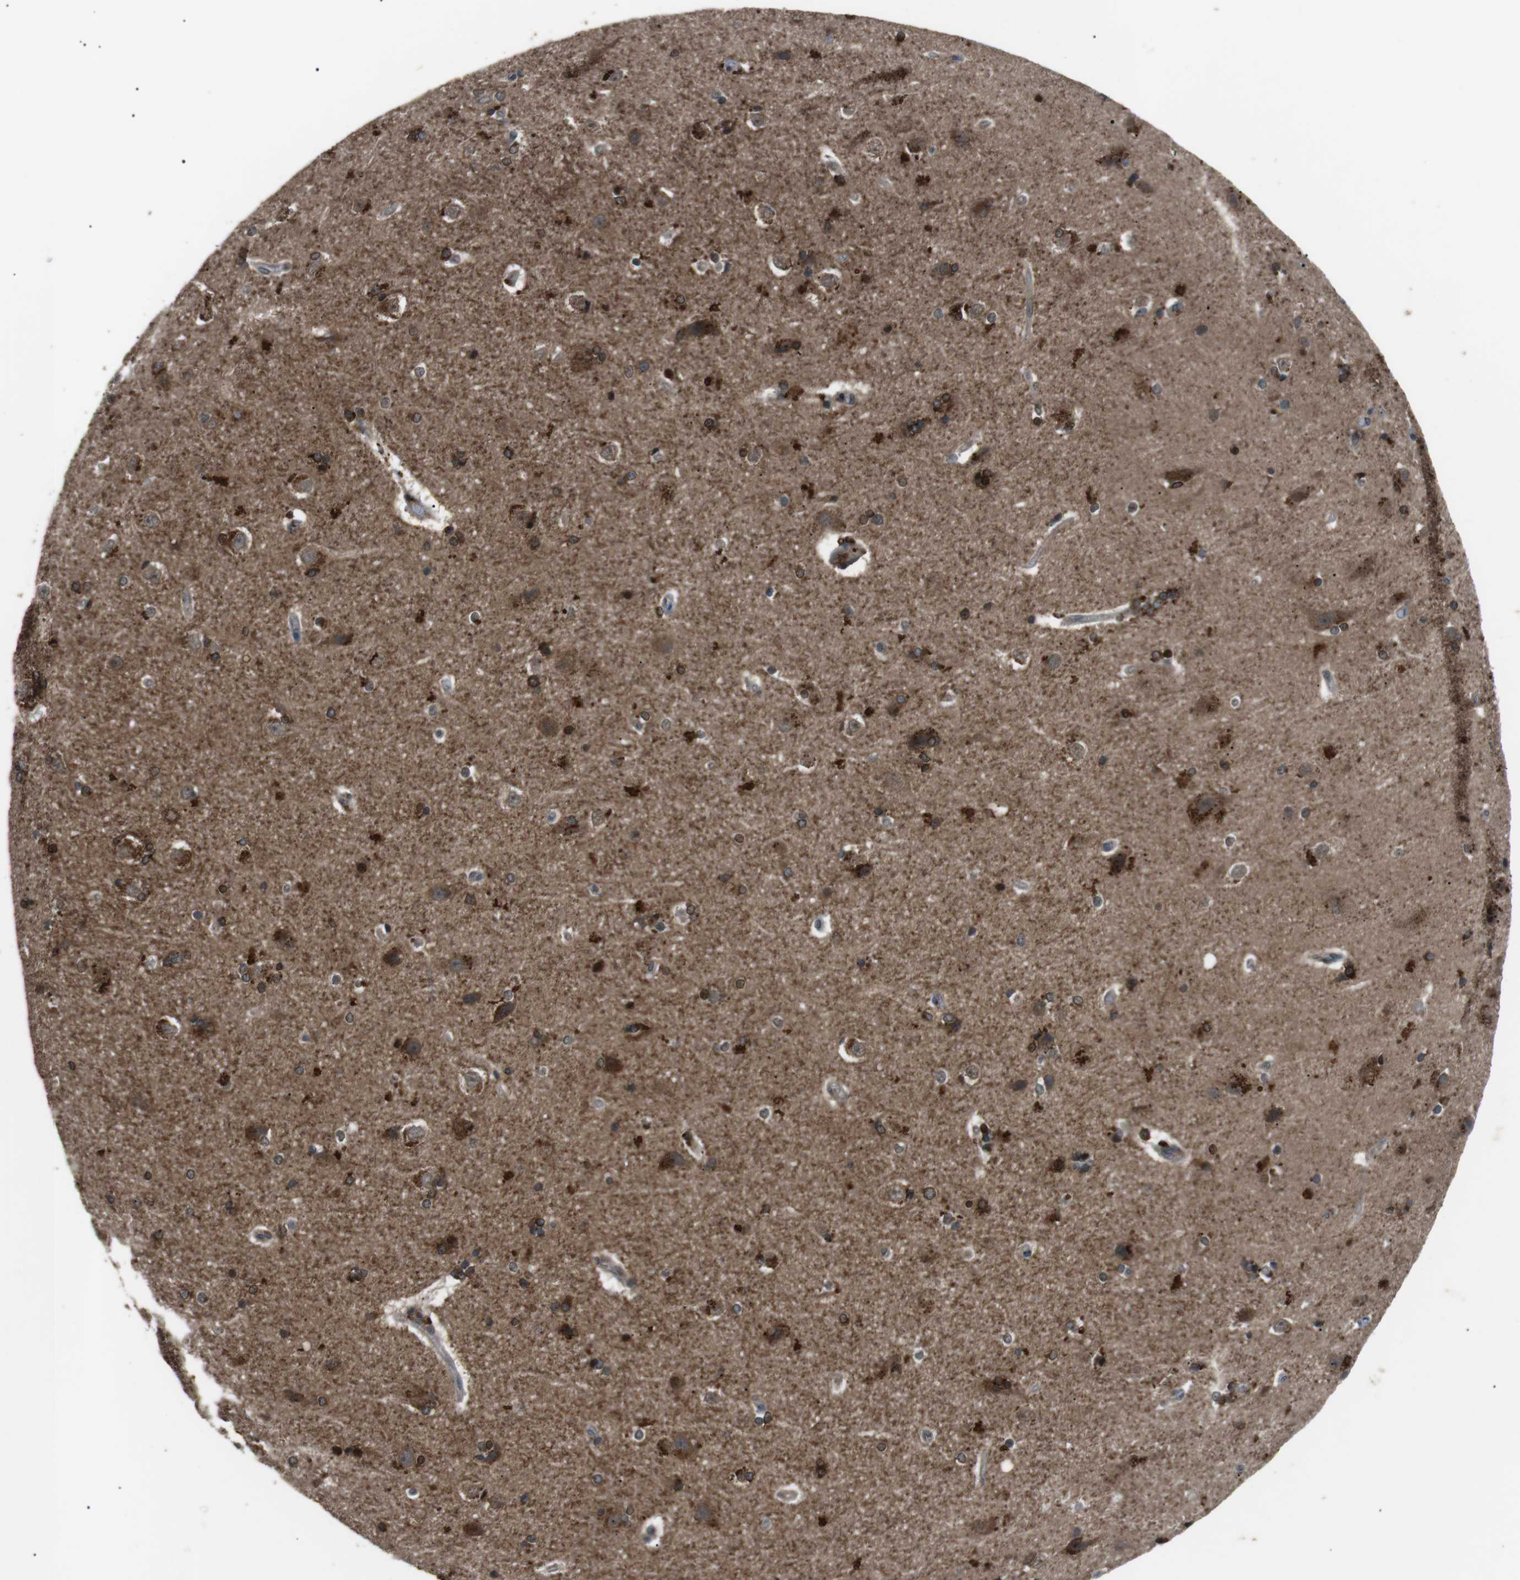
{"staining": {"intensity": "strong", "quantity": "25%-75%", "location": "nuclear"}, "tissue": "hippocampus", "cell_type": "Glial cells", "image_type": "normal", "snomed": [{"axis": "morphology", "description": "Normal tissue, NOS"}, {"axis": "topography", "description": "Hippocampus"}], "caption": "DAB immunohistochemical staining of unremarkable hippocampus exhibits strong nuclear protein staining in approximately 25%-75% of glial cells.", "gene": "NEK7", "patient": {"sex": "female", "age": 19}}